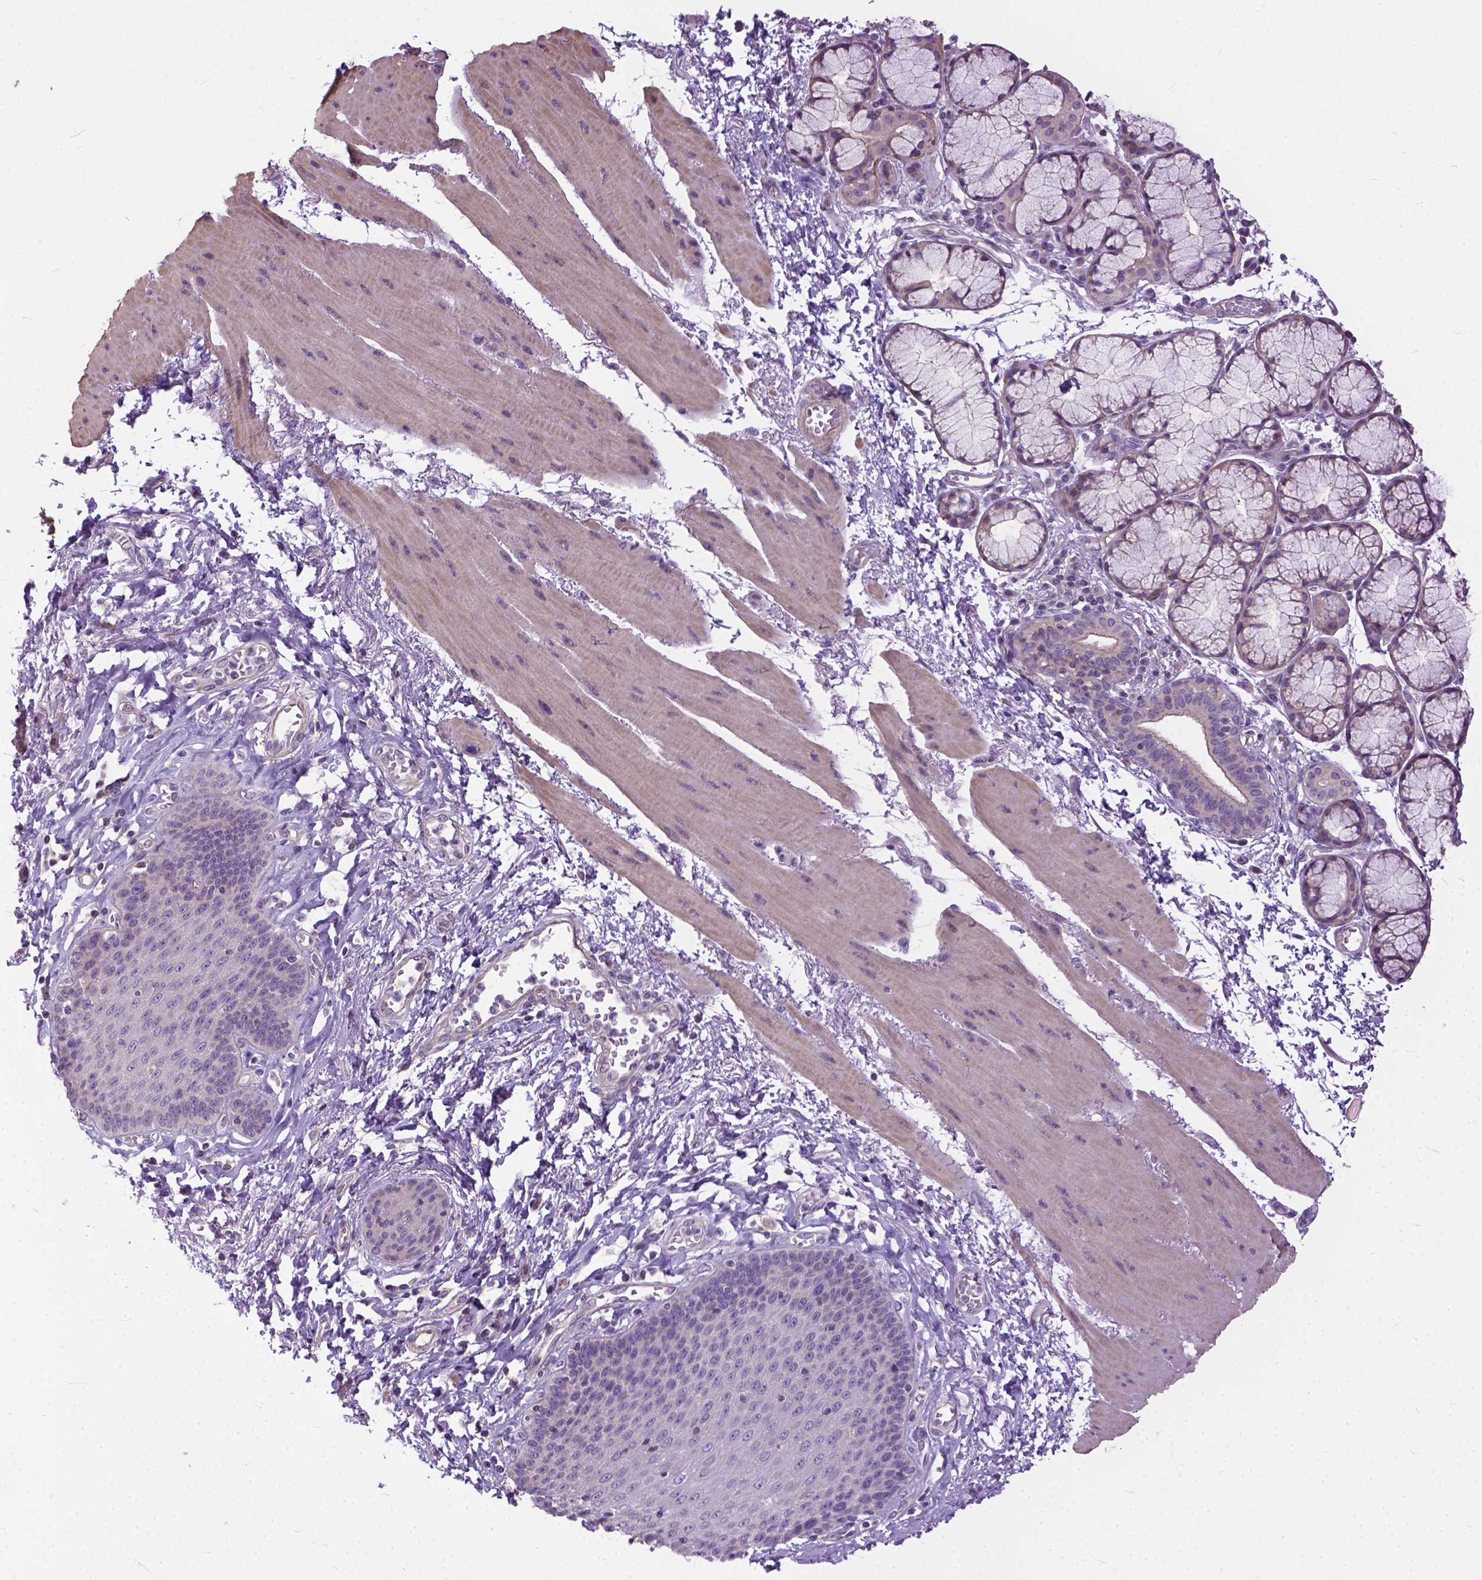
{"staining": {"intensity": "negative", "quantity": "none", "location": "none"}, "tissue": "esophagus", "cell_type": "Squamous epithelial cells", "image_type": "normal", "snomed": [{"axis": "morphology", "description": "Normal tissue, NOS"}, {"axis": "topography", "description": "Esophagus"}], "caption": "DAB immunohistochemical staining of unremarkable esophagus exhibits no significant expression in squamous epithelial cells. (Stains: DAB (3,3'-diaminobenzidine) immunohistochemistry with hematoxylin counter stain, Microscopy: brightfield microscopy at high magnification).", "gene": "BANF2", "patient": {"sex": "female", "age": 81}}